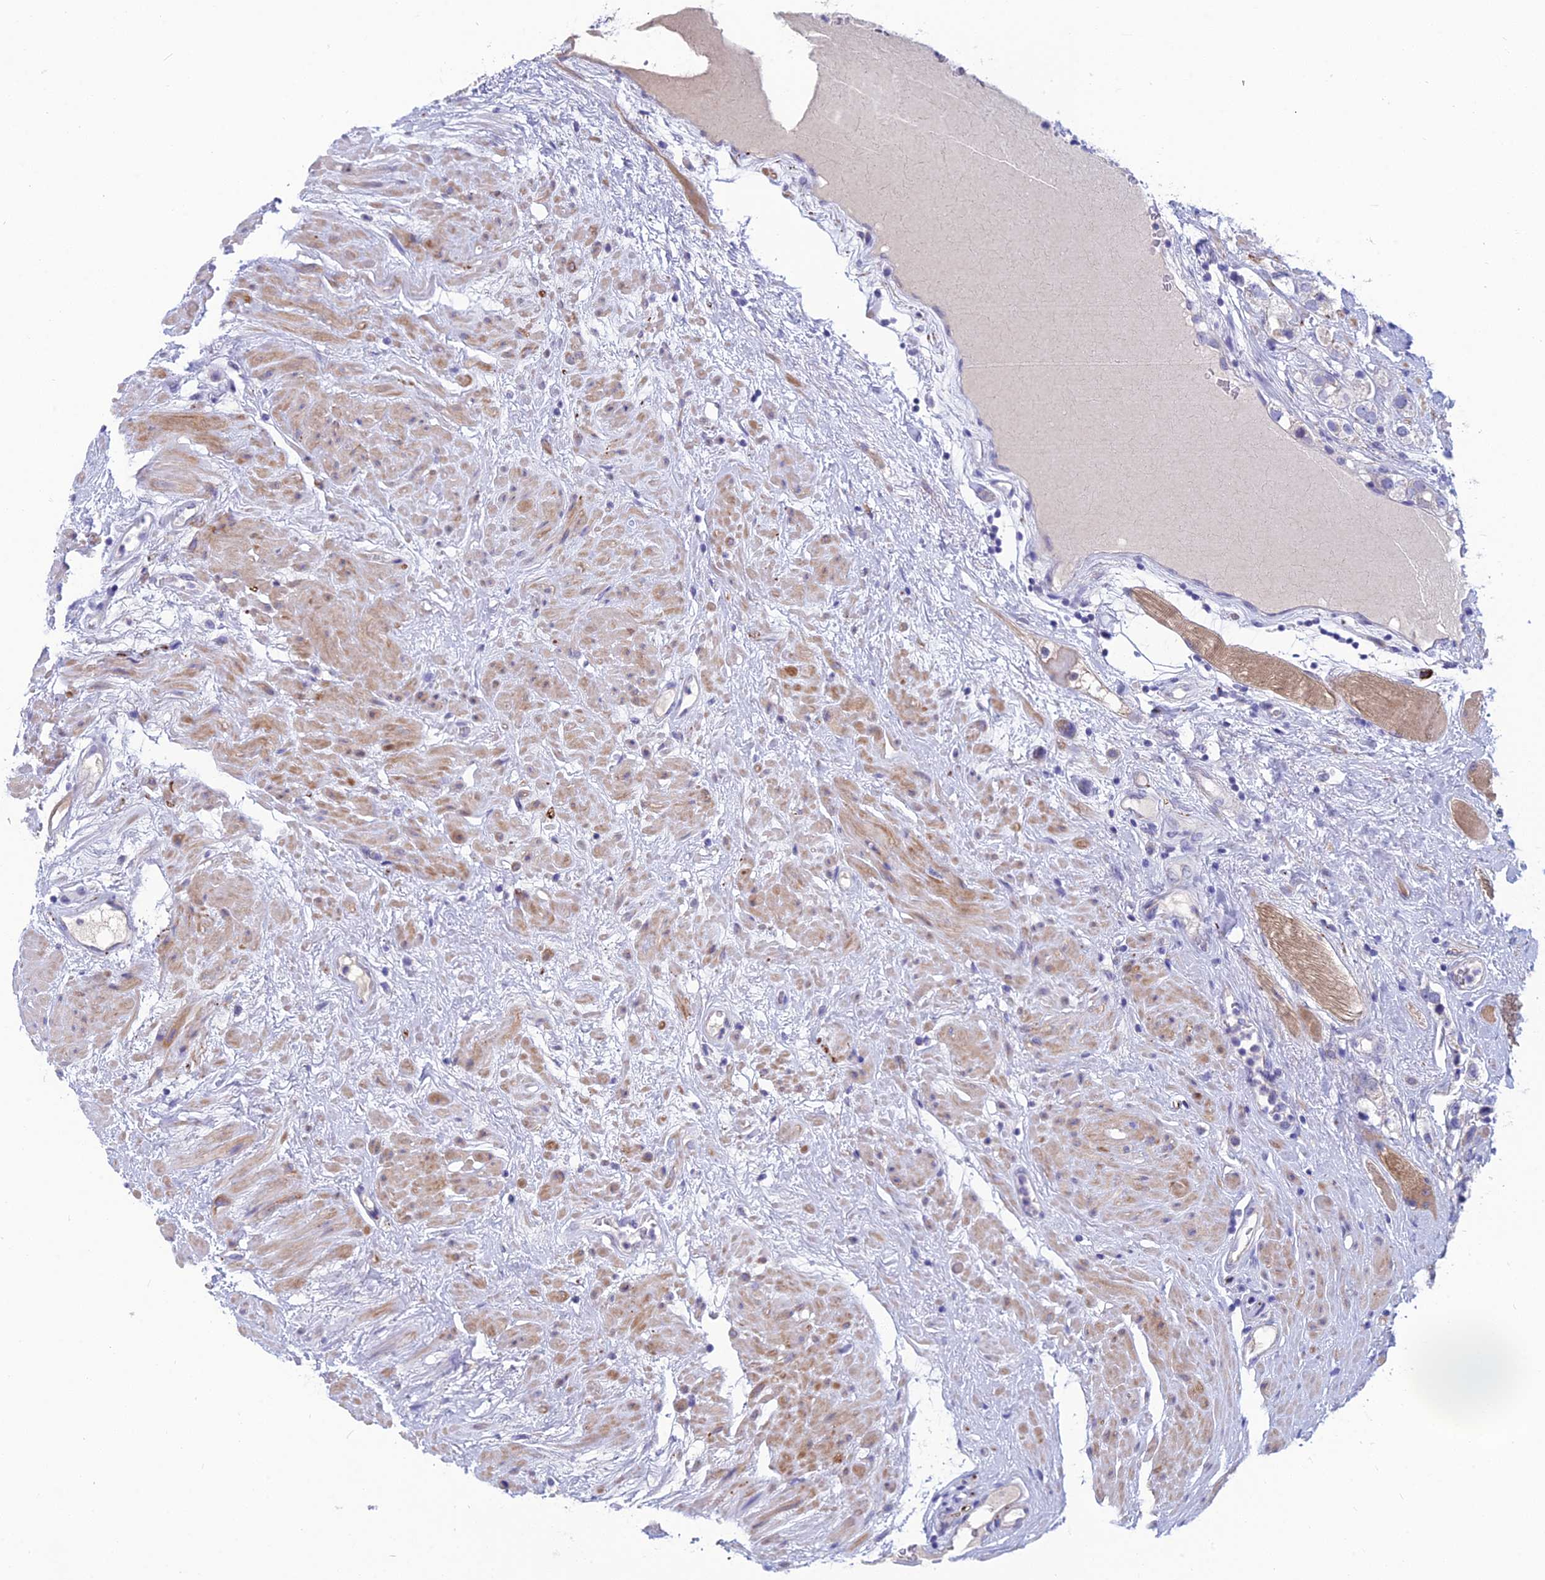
{"staining": {"intensity": "negative", "quantity": "none", "location": "none"}, "tissue": "prostate cancer", "cell_type": "Tumor cells", "image_type": "cancer", "snomed": [{"axis": "morphology", "description": "Adenocarcinoma, NOS"}, {"axis": "topography", "description": "Prostate"}], "caption": "DAB immunohistochemical staining of human adenocarcinoma (prostate) demonstrates no significant positivity in tumor cells.", "gene": "XPO7", "patient": {"sex": "male", "age": 79}}